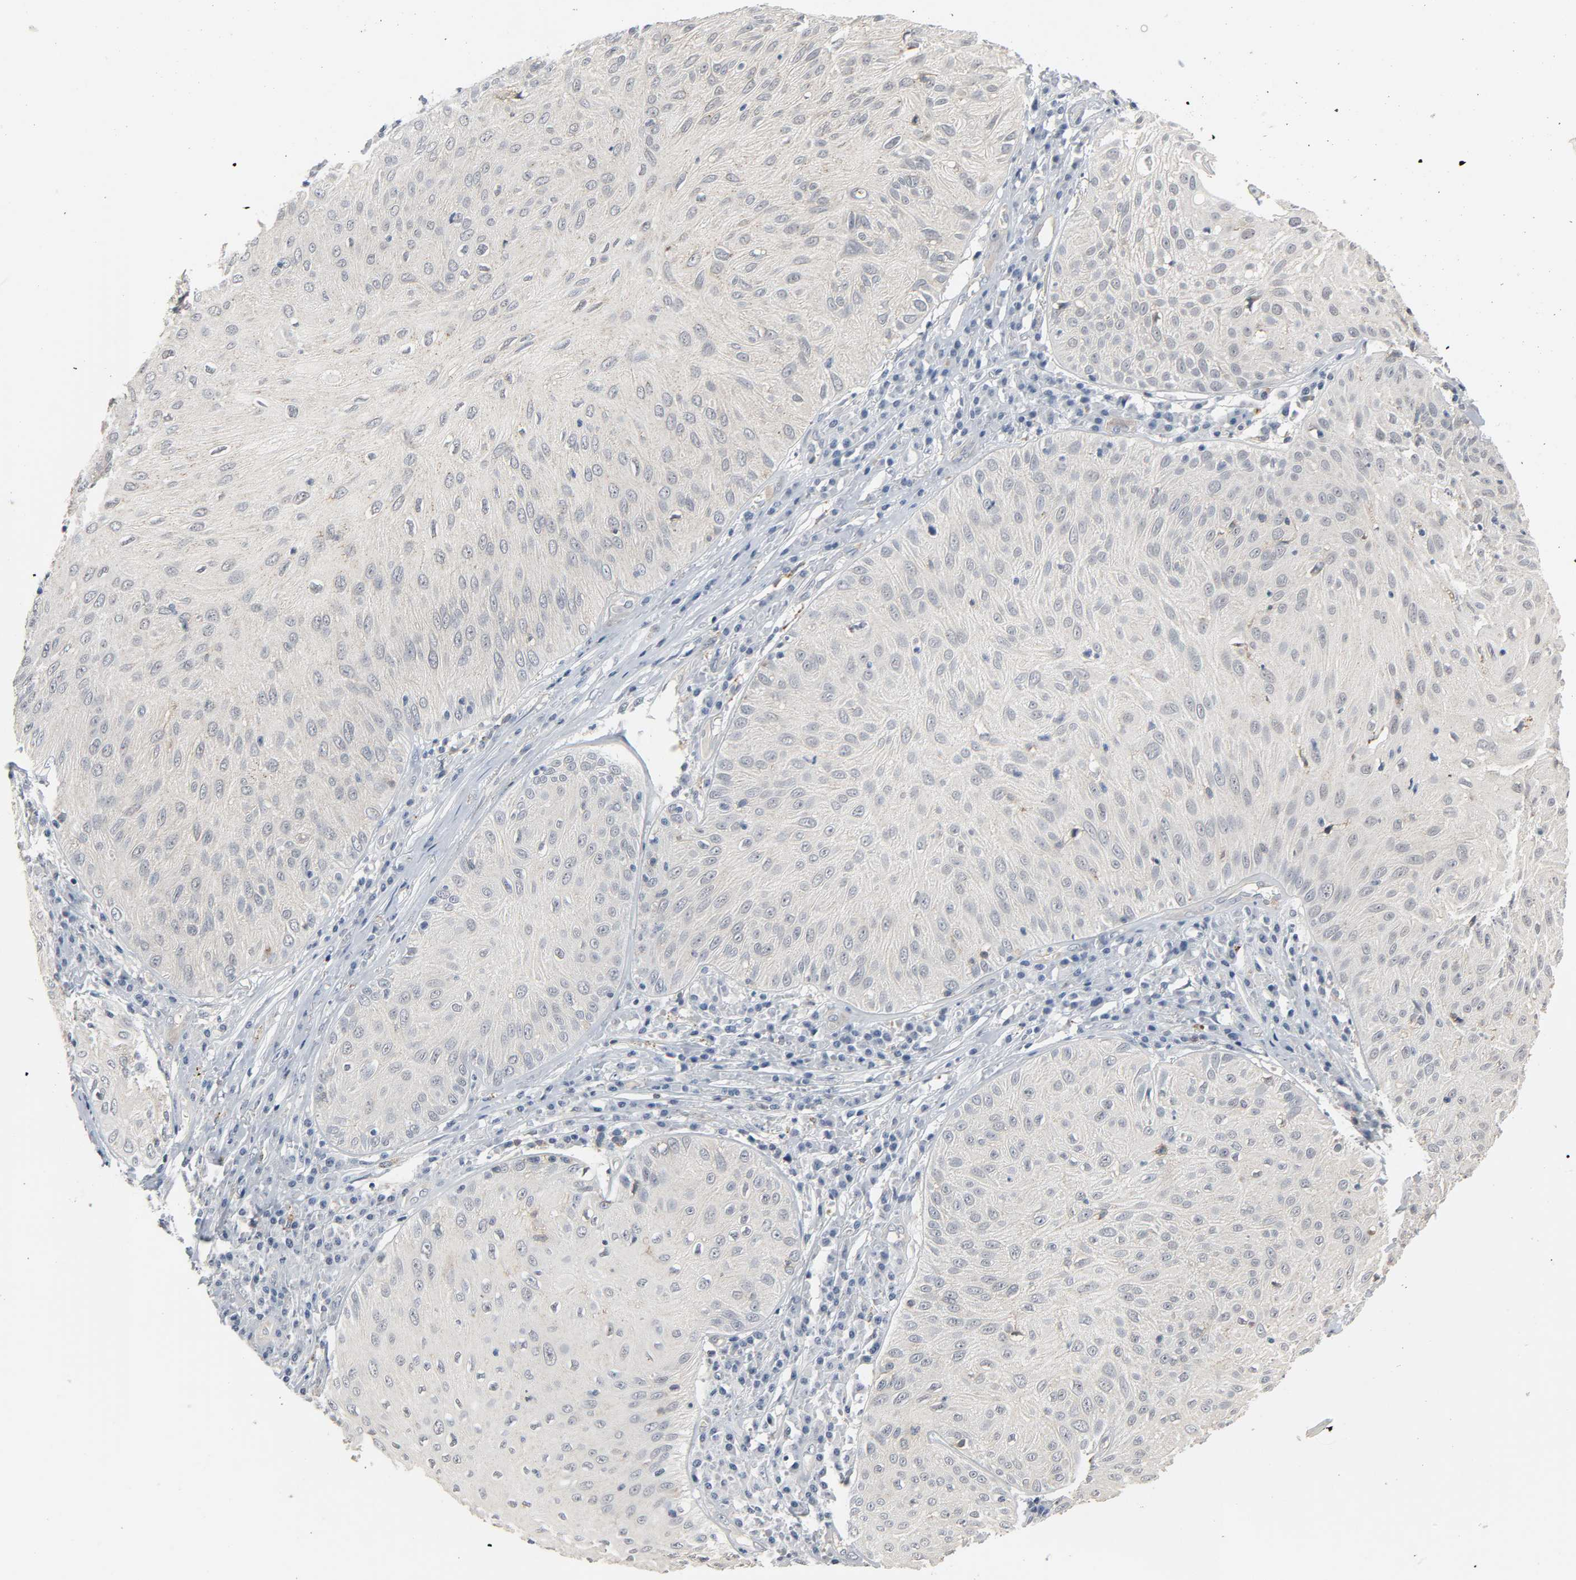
{"staining": {"intensity": "negative", "quantity": "none", "location": "none"}, "tissue": "skin cancer", "cell_type": "Tumor cells", "image_type": "cancer", "snomed": [{"axis": "morphology", "description": "Squamous cell carcinoma, NOS"}, {"axis": "topography", "description": "Skin"}], "caption": "This histopathology image is of squamous cell carcinoma (skin) stained with immunohistochemistry (IHC) to label a protein in brown with the nuclei are counter-stained blue. There is no positivity in tumor cells.", "gene": "CD4", "patient": {"sex": "male", "age": 65}}